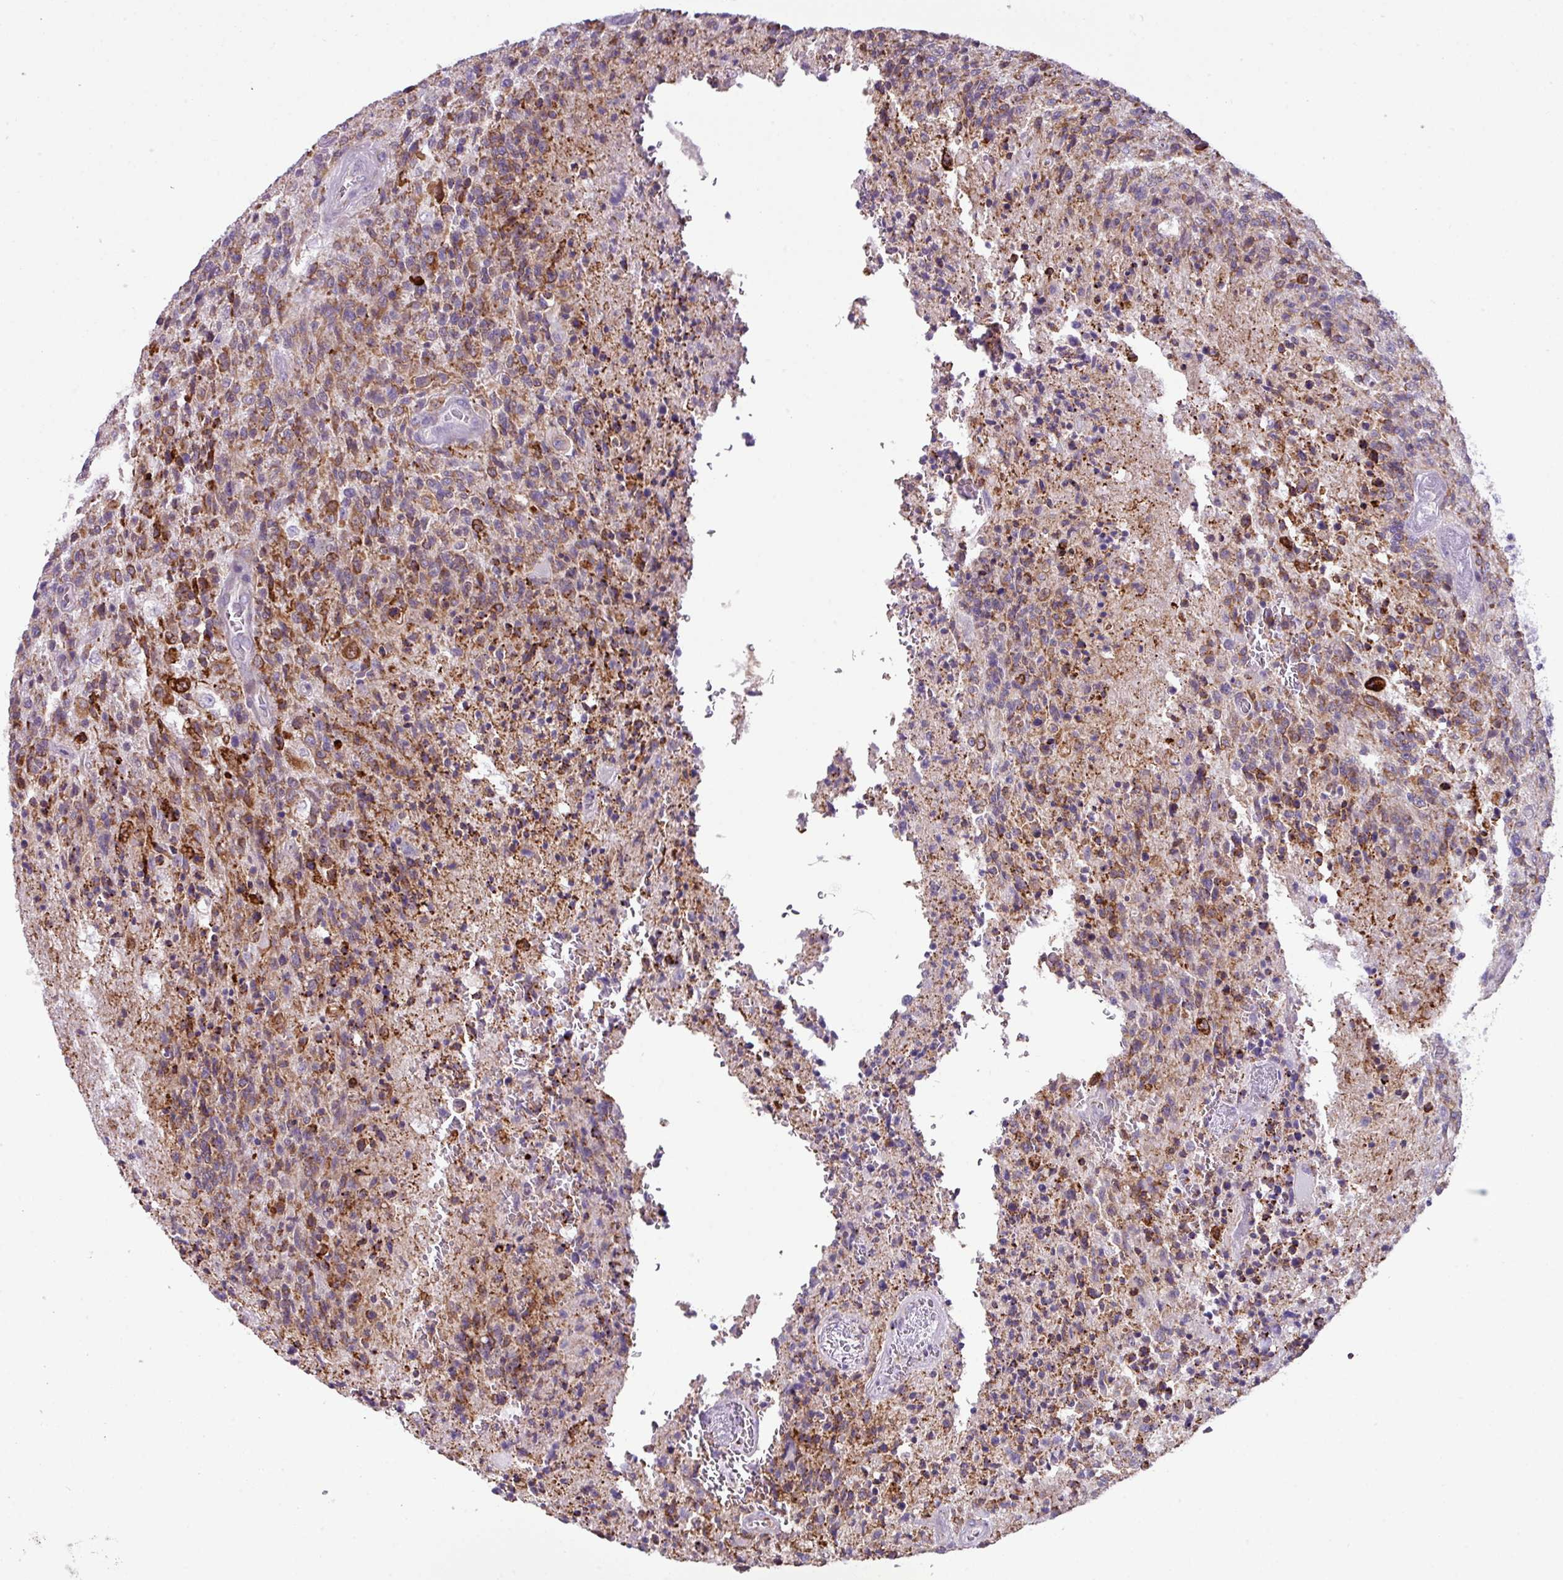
{"staining": {"intensity": "moderate", "quantity": ">75%", "location": "cytoplasmic/membranous"}, "tissue": "glioma", "cell_type": "Tumor cells", "image_type": "cancer", "snomed": [{"axis": "morphology", "description": "Glioma, malignant, High grade"}, {"axis": "topography", "description": "Brain"}], "caption": "Immunohistochemistry (IHC) of human malignant glioma (high-grade) shows medium levels of moderate cytoplasmic/membranous staining in about >75% of tumor cells. (DAB (3,3'-diaminobenzidine) IHC, brown staining for protein, blue staining for nuclei).", "gene": "RGS21", "patient": {"sex": "male", "age": 36}}